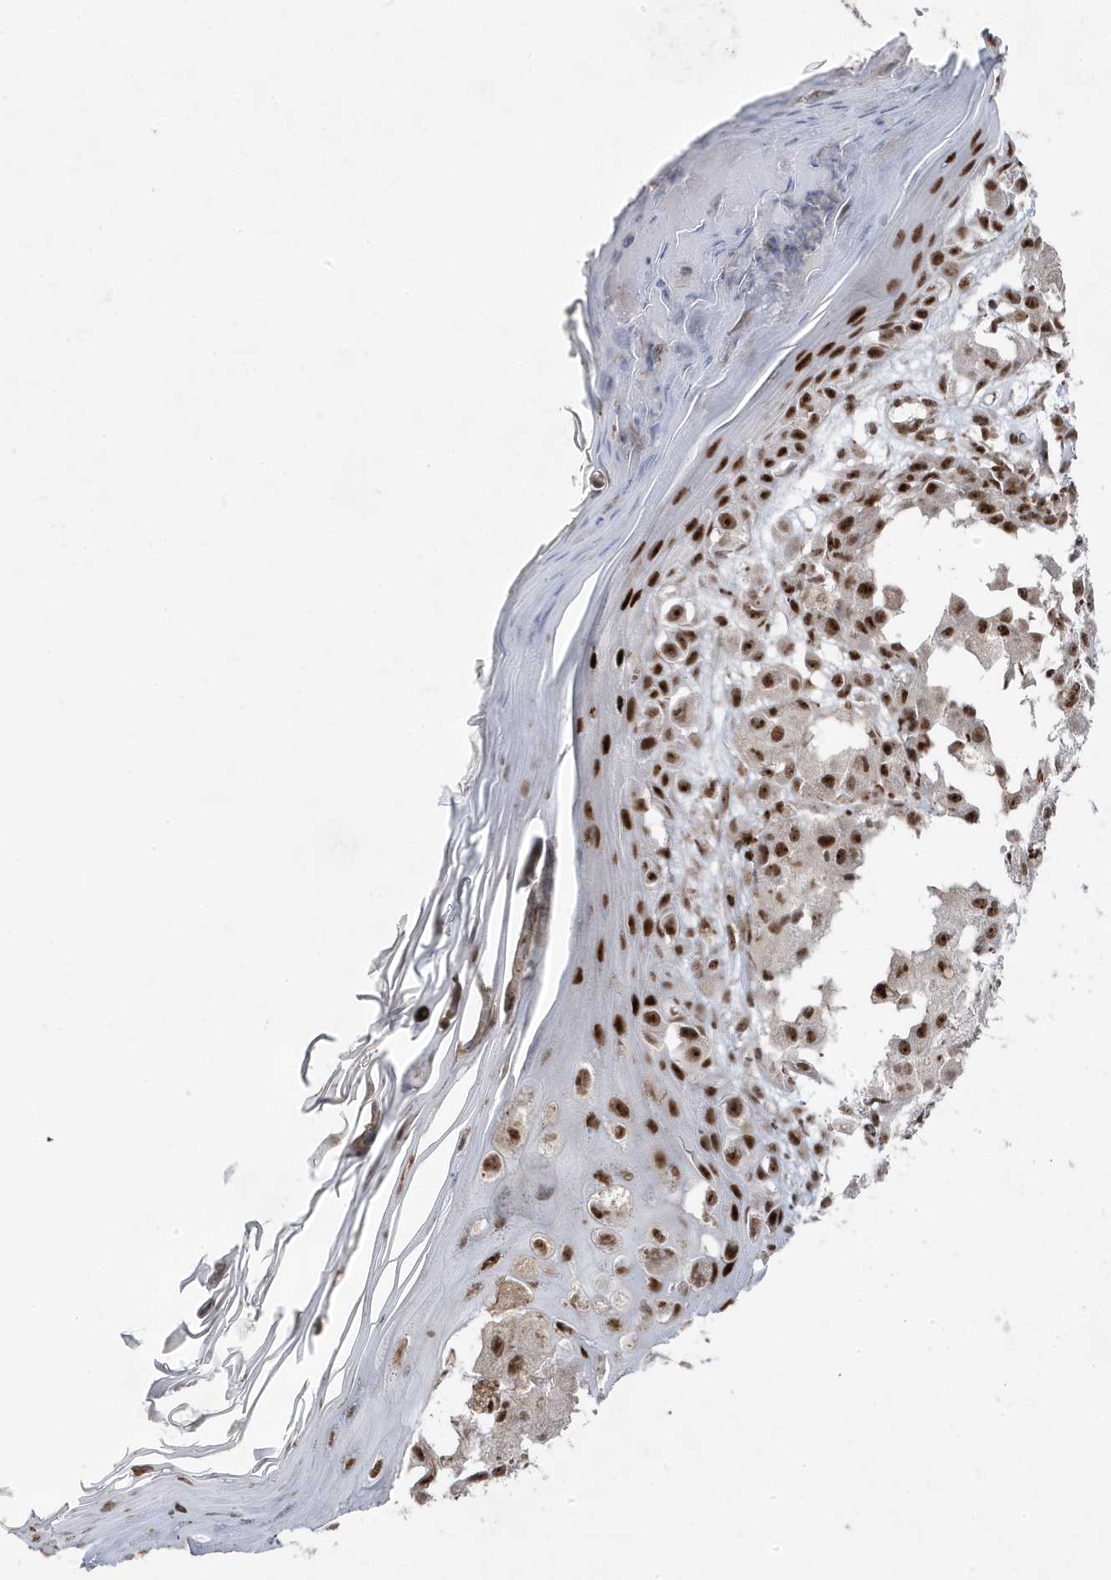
{"staining": {"intensity": "strong", "quantity": ">75%", "location": "nuclear"}, "tissue": "melanoma", "cell_type": "Tumor cells", "image_type": "cancer", "snomed": [{"axis": "morphology", "description": "Malignant melanoma, NOS"}, {"axis": "topography", "description": "Skin of leg"}], "caption": "This is an image of IHC staining of malignant melanoma, which shows strong expression in the nuclear of tumor cells.", "gene": "MTREX", "patient": {"sex": "female", "age": 72}}